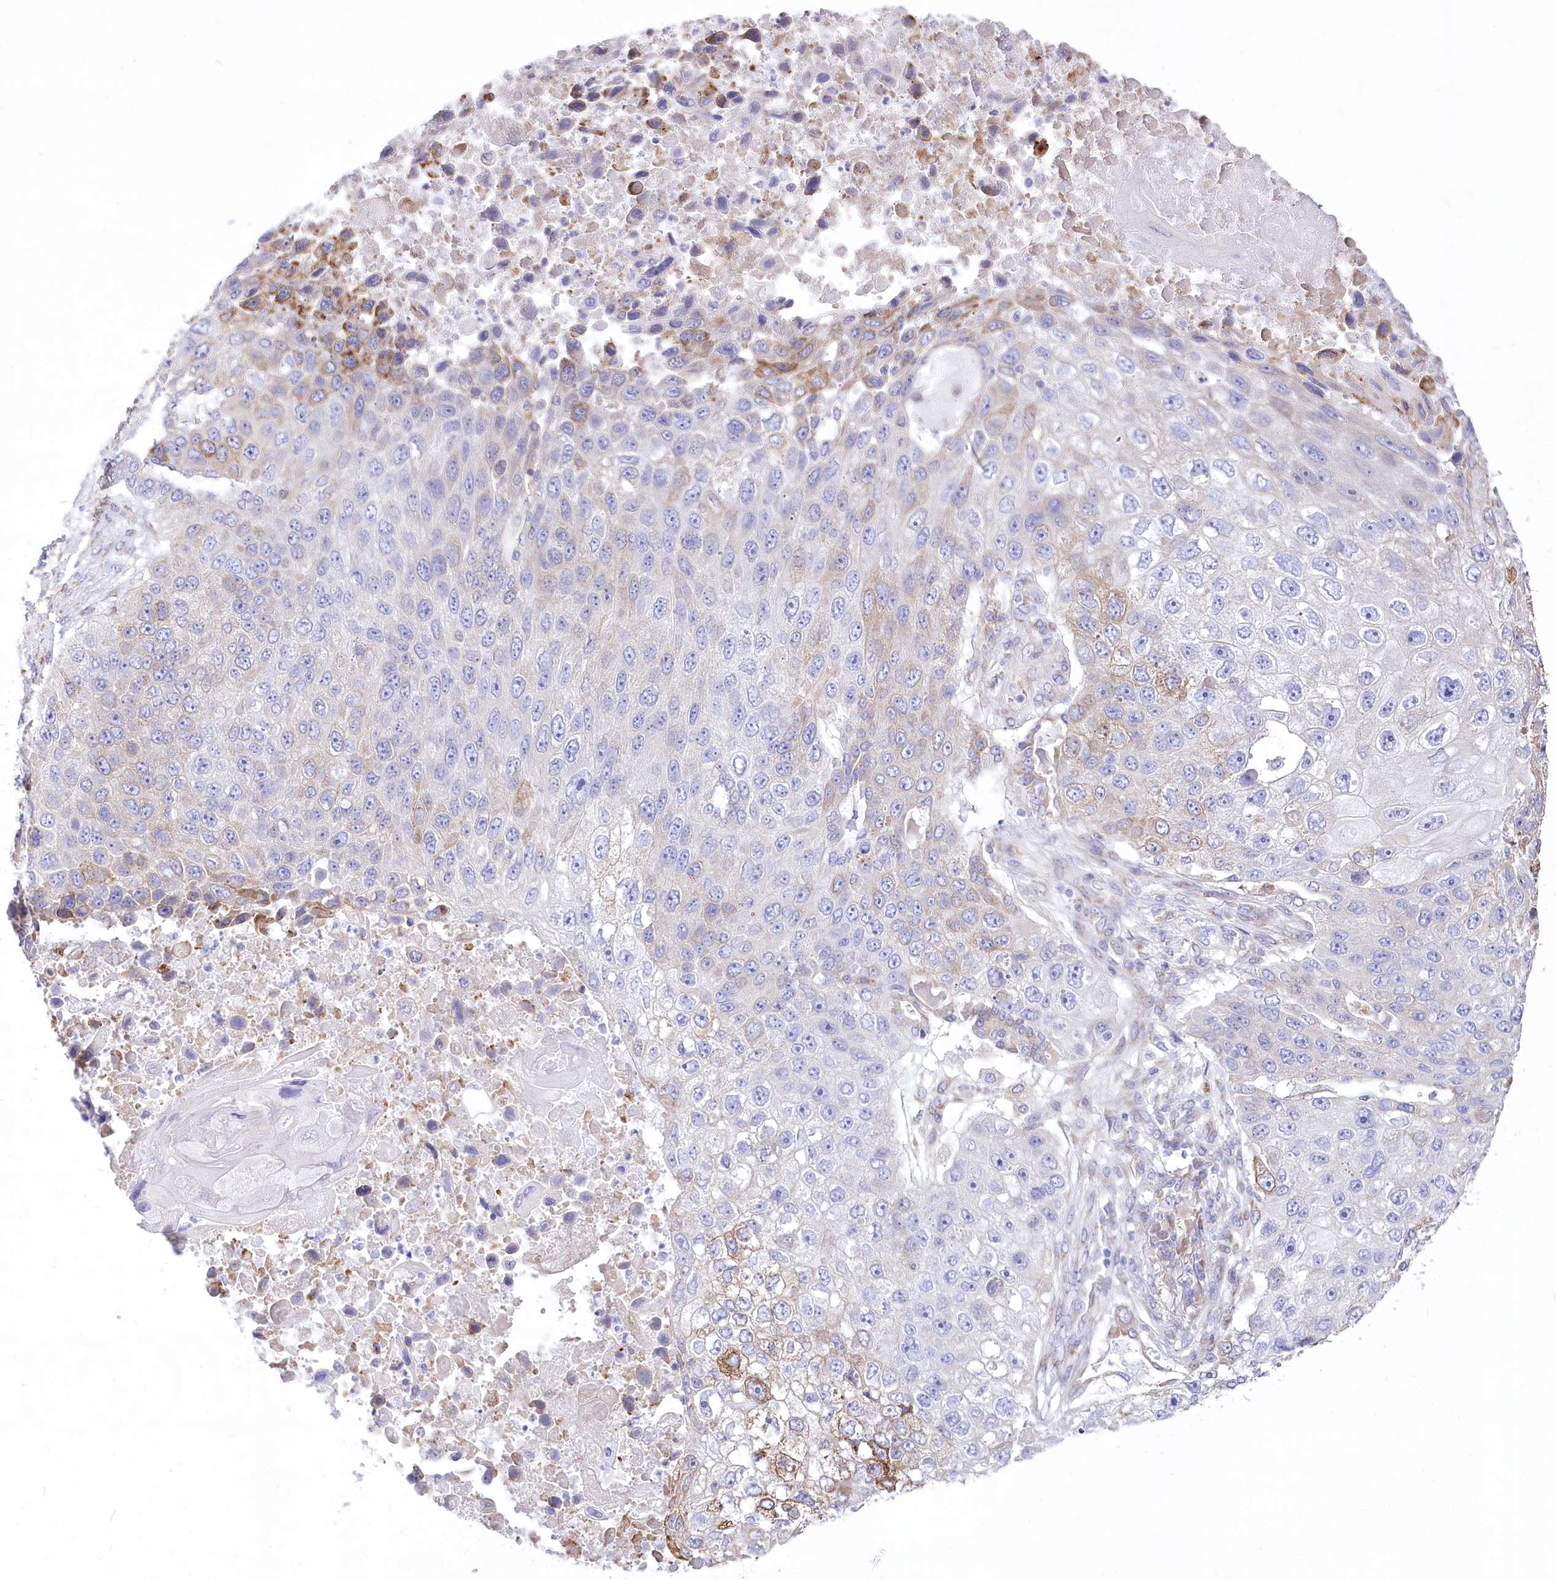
{"staining": {"intensity": "moderate", "quantity": "<25%", "location": "cytoplasmic/membranous"}, "tissue": "lung cancer", "cell_type": "Tumor cells", "image_type": "cancer", "snomed": [{"axis": "morphology", "description": "Squamous cell carcinoma, NOS"}, {"axis": "topography", "description": "Lung"}], "caption": "Immunohistochemical staining of human lung cancer (squamous cell carcinoma) displays low levels of moderate cytoplasmic/membranous protein positivity in about <25% of tumor cells.", "gene": "STT3B", "patient": {"sex": "male", "age": 61}}